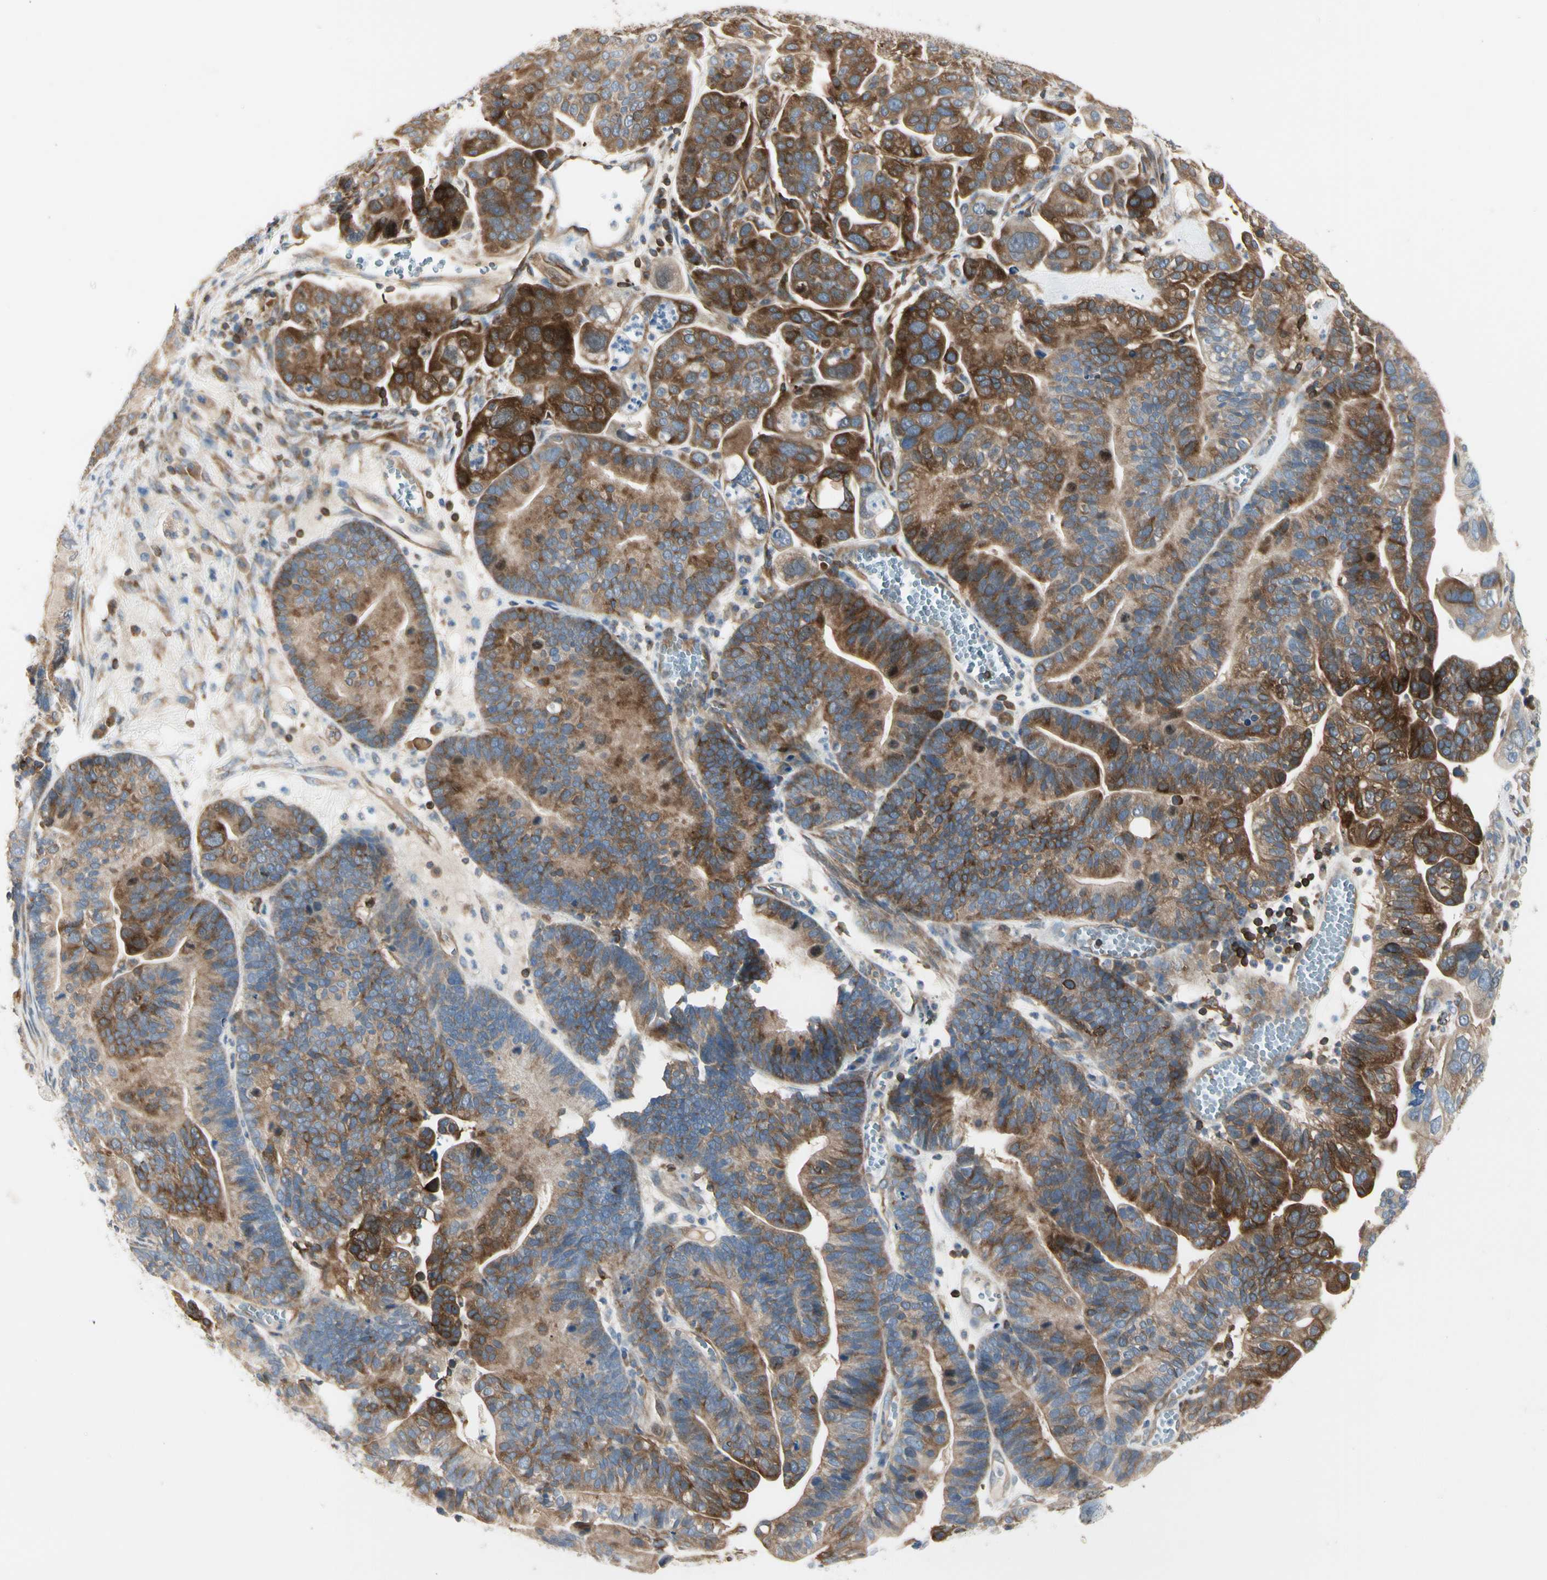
{"staining": {"intensity": "strong", "quantity": ">75%", "location": "cytoplasmic/membranous"}, "tissue": "ovarian cancer", "cell_type": "Tumor cells", "image_type": "cancer", "snomed": [{"axis": "morphology", "description": "Cystadenocarcinoma, serous, NOS"}, {"axis": "topography", "description": "Ovary"}], "caption": "Ovarian cancer (serous cystadenocarcinoma) stained for a protein (brown) displays strong cytoplasmic/membranous positive expression in approximately >75% of tumor cells.", "gene": "NFKB2", "patient": {"sex": "female", "age": 56}}